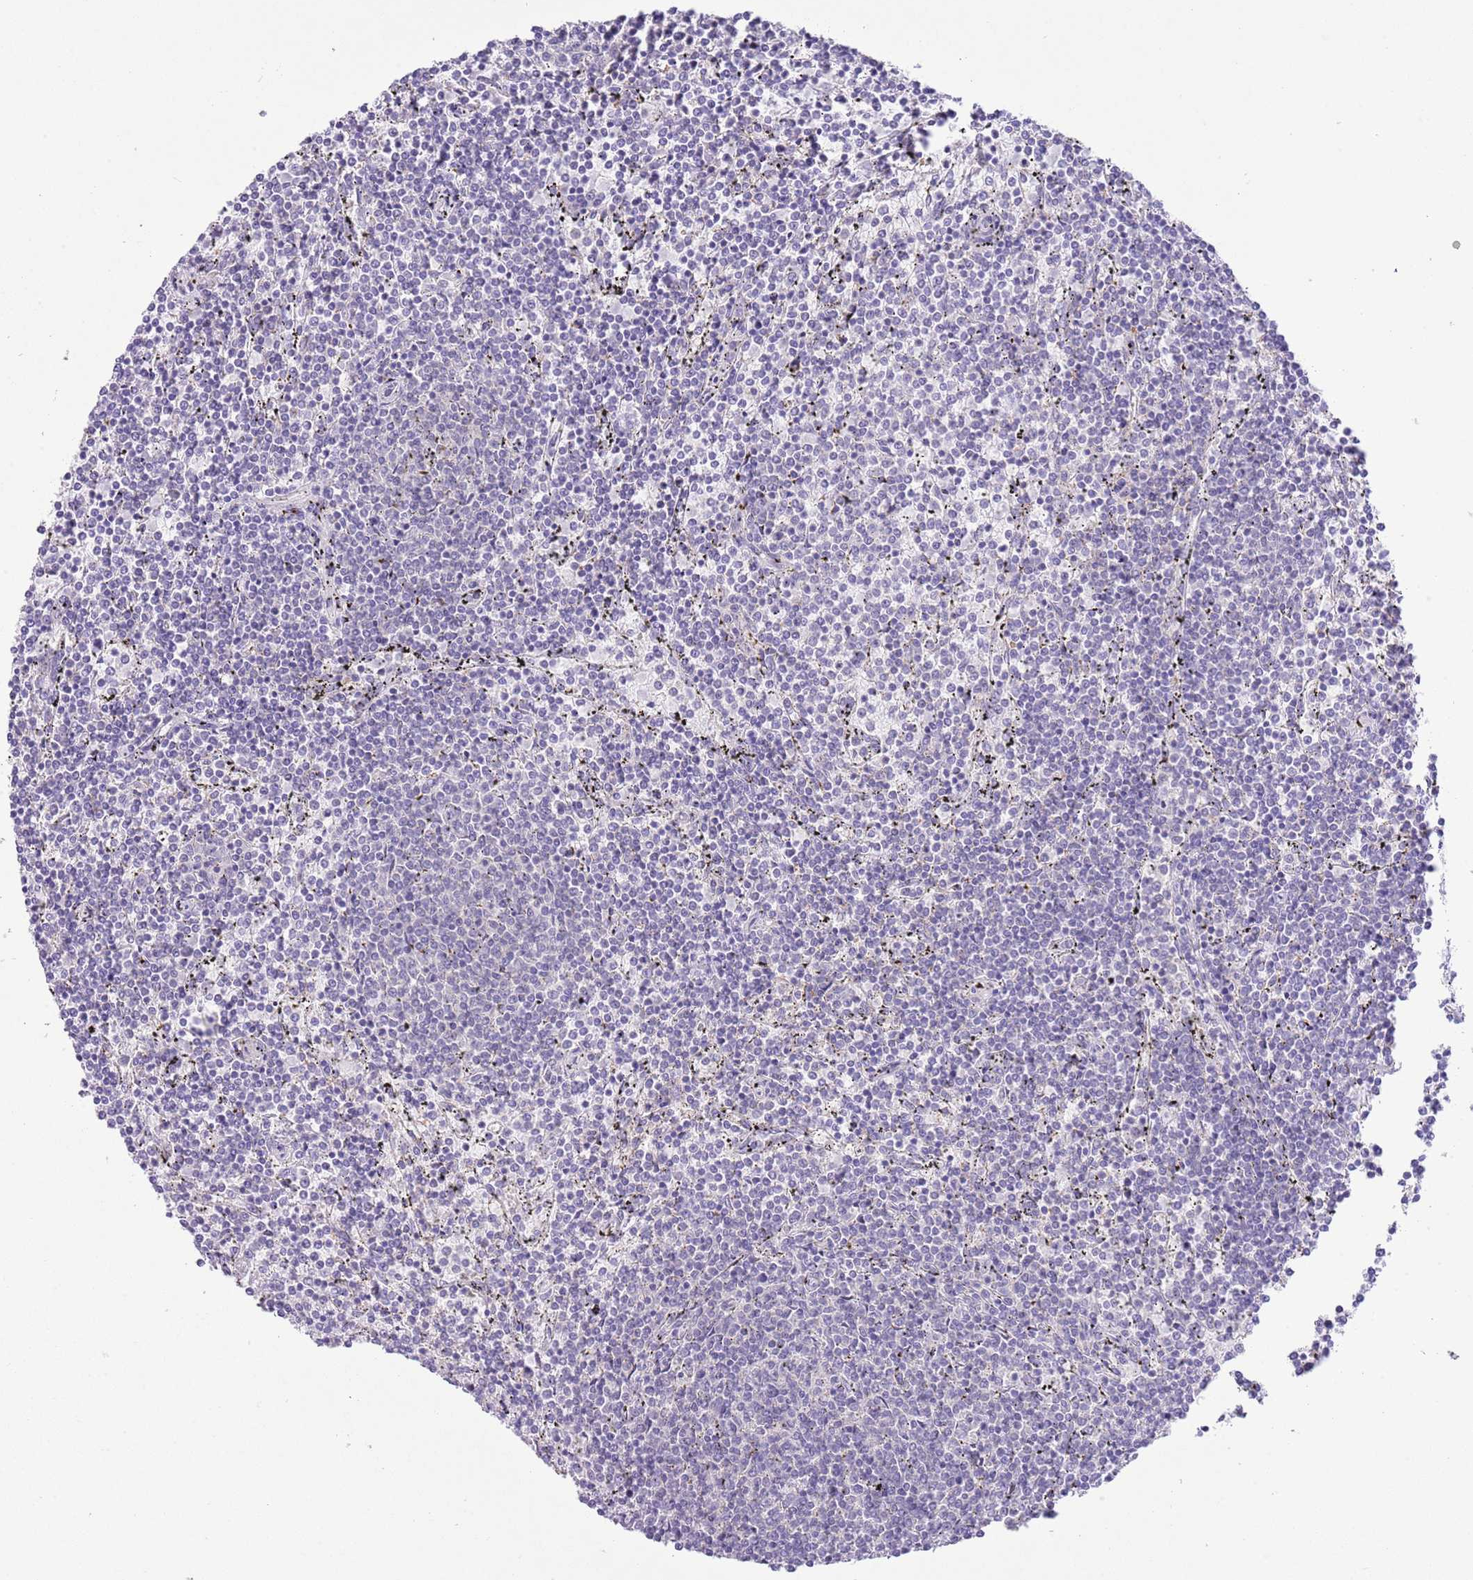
{"staining": {"intensity": "negative", "quantity": "none", "location": "none"}, "tissue": "lymphoma", "cell_type": "Tumor cells", "image_type": "cancer", "snomed": [{"axis": "morphology", "description": "Malignant lymphoma, non-Hodgkin's type, Low grade"}, {"axis": "topography", "description": "Spleen"}], "caption": "The histopathology image reveals no staining of tumor cells in malignant lymphoma, non-Hodgkin's type (low-grade).", "gene": "MIDN", "patient": {"sex": "female", "age": 50}}